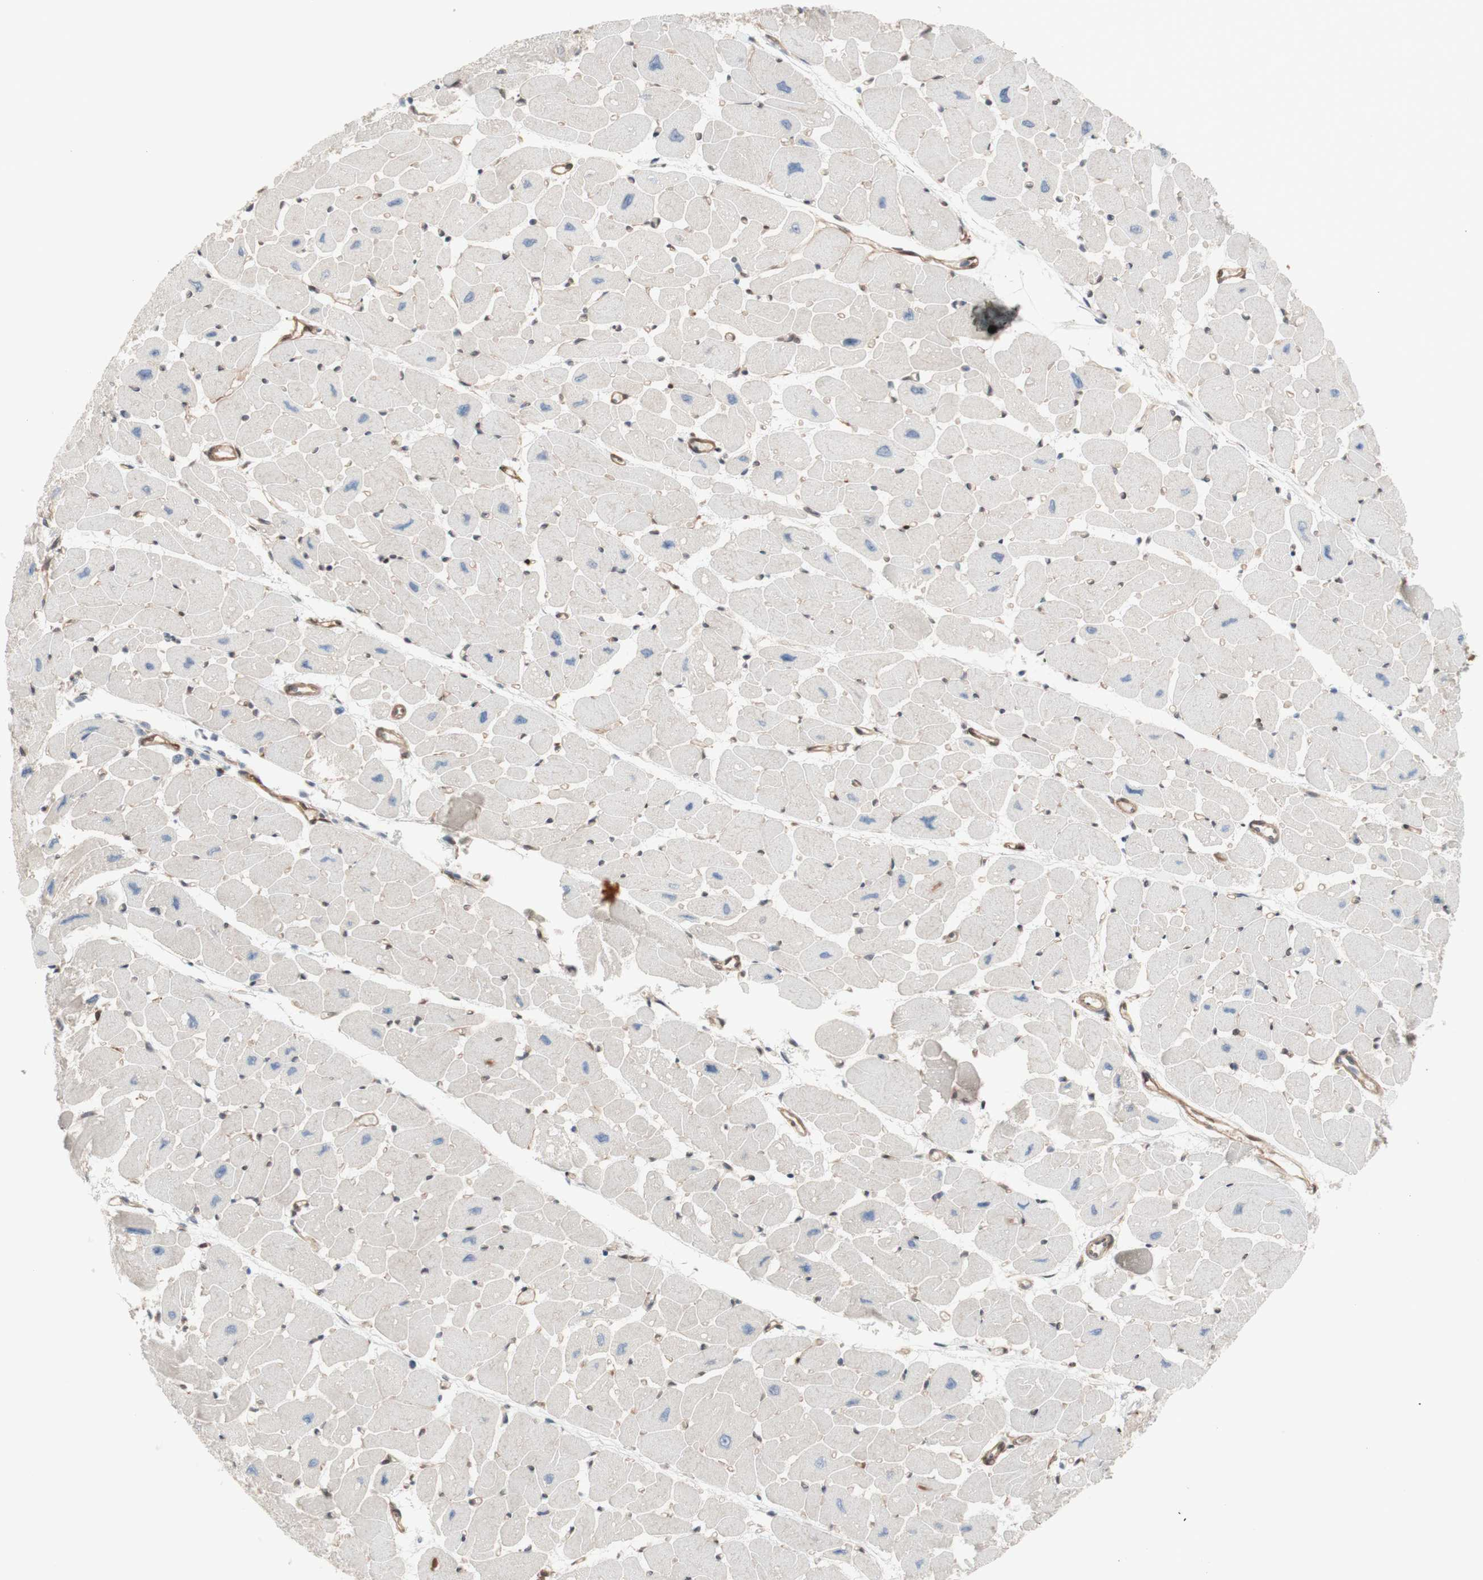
{"staining": {"intensity": "weak", "quantity": ">75%", "location": "cytoplasmic/membranous"}, "tissue": "heart muscle", "cell_type": "Cardiomyocytes", "image_type": "normal", "snomed": [{"axis": "morphology", "description": "Normal tissue, NOS"}, {"axis": "topography", "description": "Heart"}], "caption": "A micrograph showing weak cytoplasmic/membranous positivity in approximately >75% of cardiomyocytes in normal heart muscle, as visualized by brown immunohistochemical staining.", "gene": "CNN3", "patient": {"sex": "female", "age": 54}}